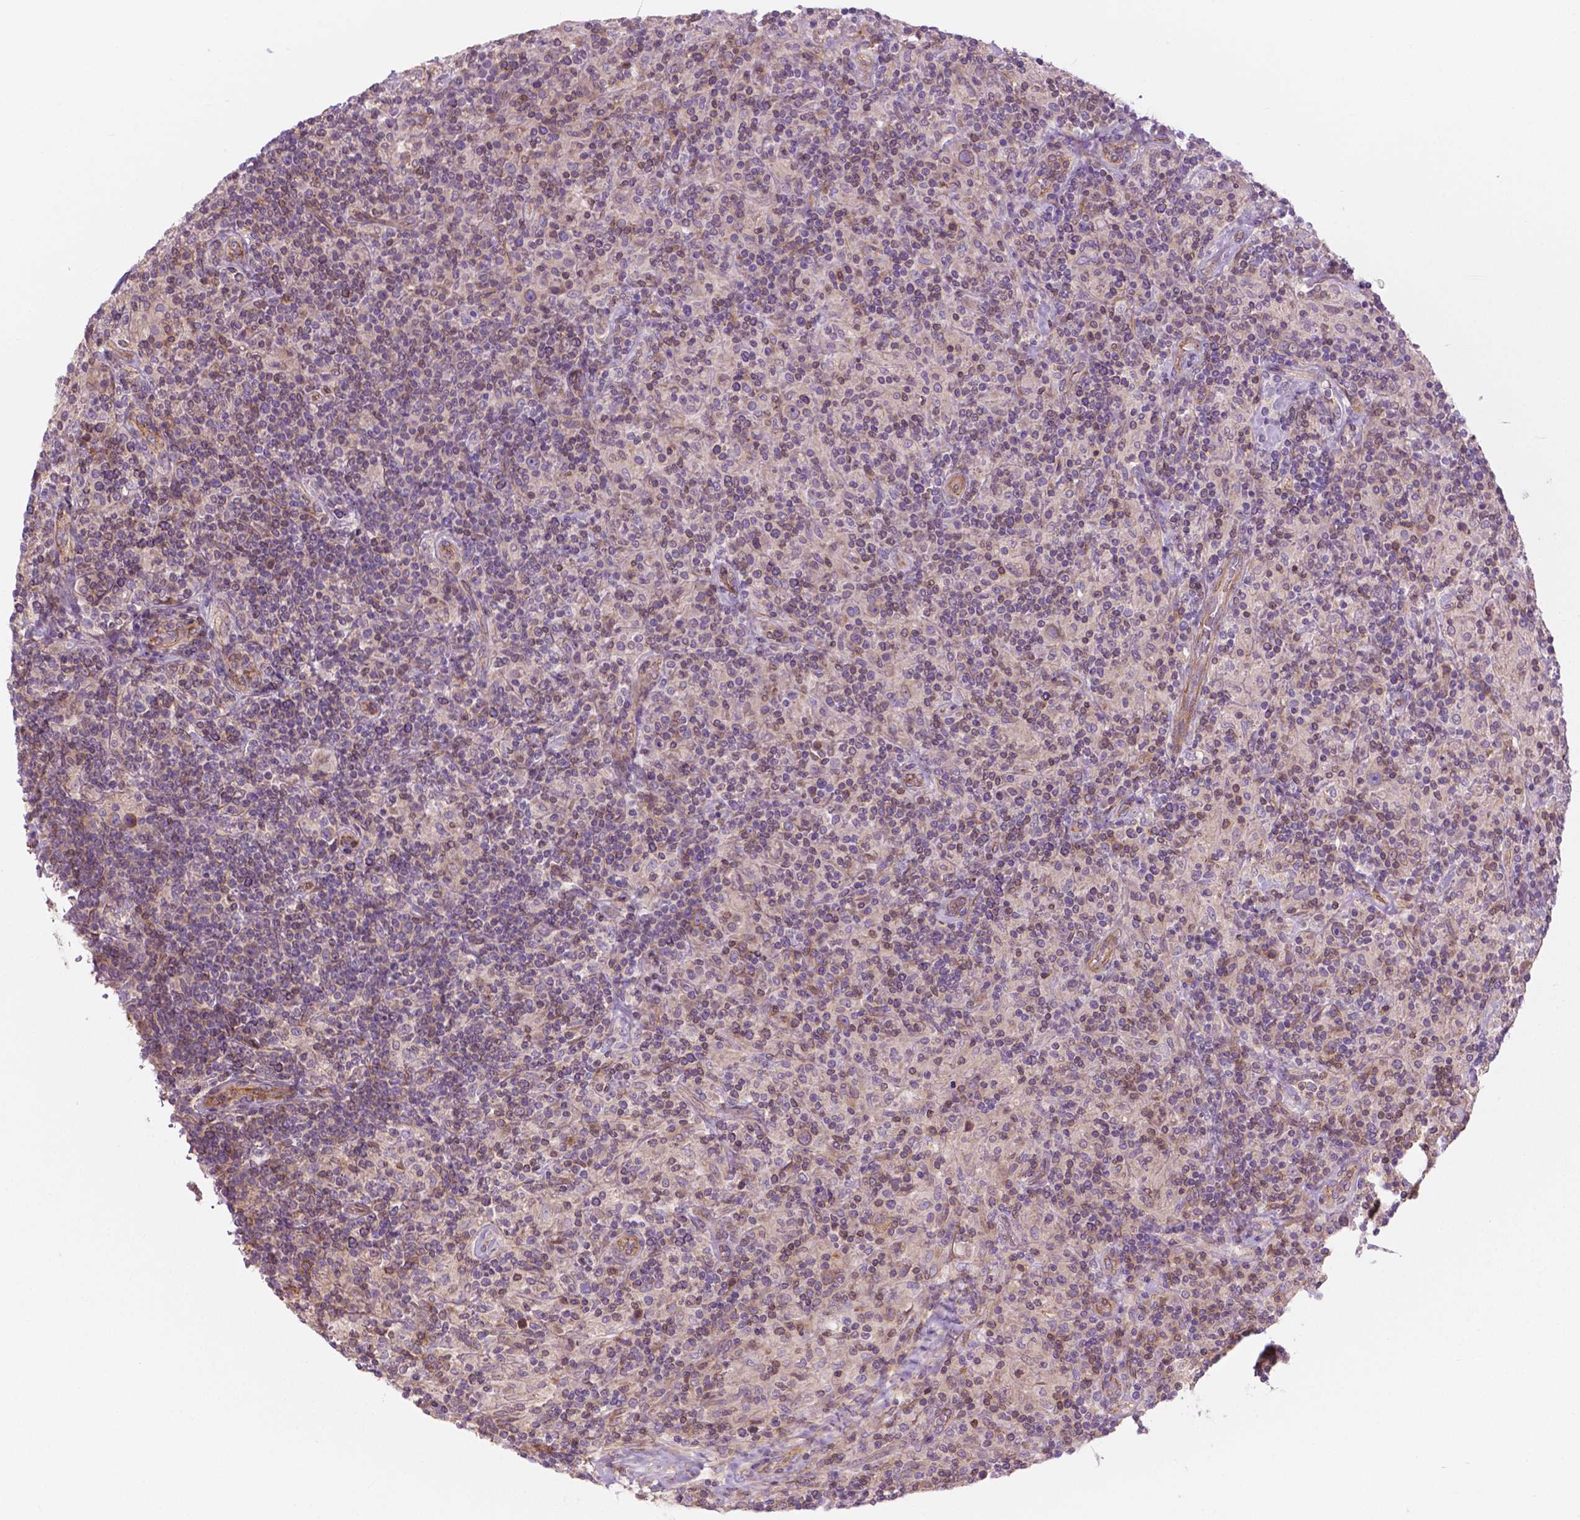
{"staining": {"intensity": "negative", "quantity": "none", "location": "none"}, "tissue": "lymphoma", "cell_type": "Tumor cells", "image_type": "cancer", "snomed": [{"axis": "morphology", "description": "Hodgkin's disease, NOS"}, {"axis": "topography", "description": "Lymph node"}], "caption": "Immunohistochemistry (IHC) of human Hodgkin's disease shows no expression in tumor cells. (DAB (3,3'-diaminobenzidine) immunohistochemistry visualized using brightfield microscopy, high magnification).", "gene": "SURF4", "patient": {"sex": "male", "age": 70}}